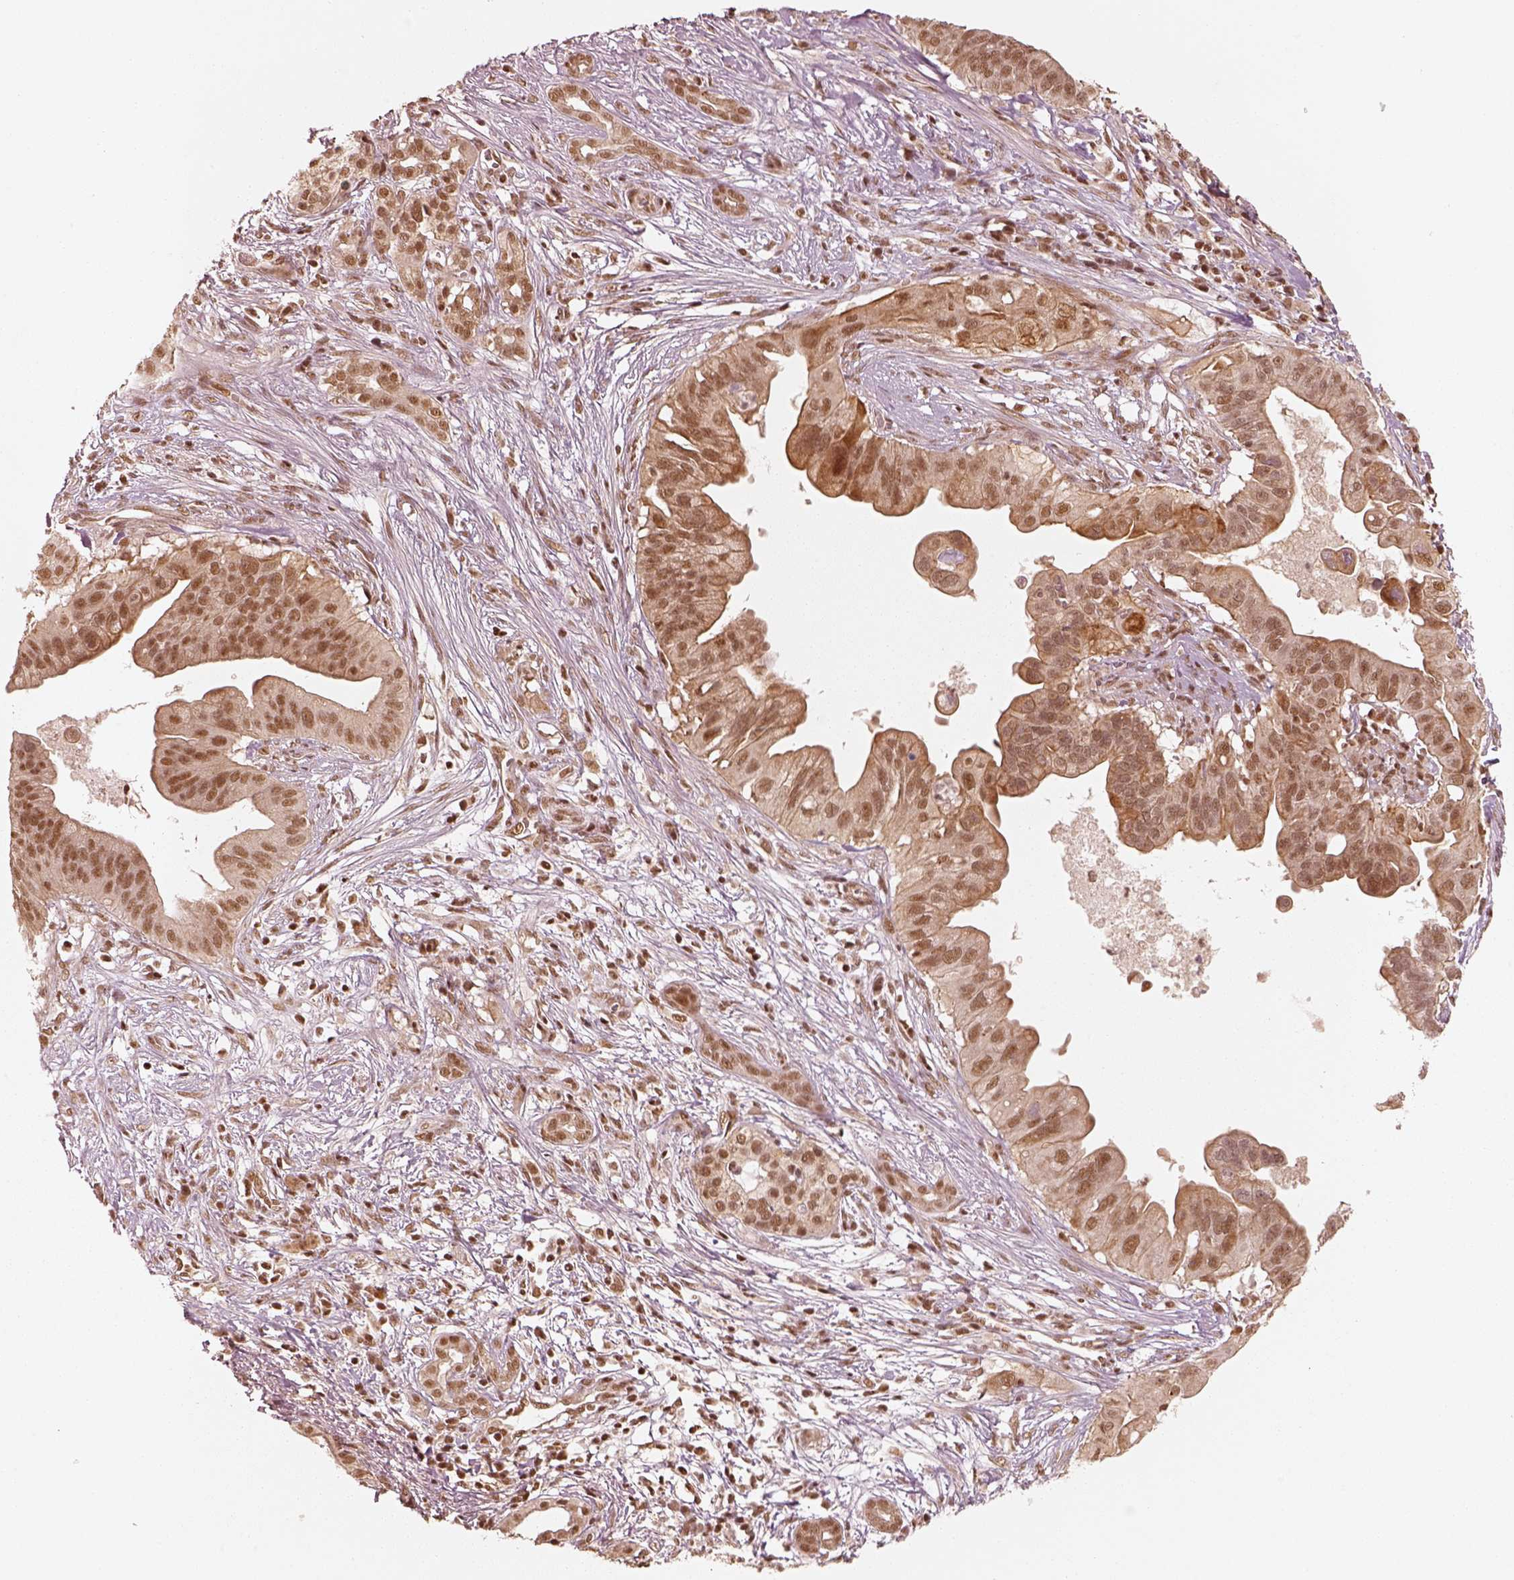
{"staining": {"intensity": "moderate", "quantity": ">75%", "location": "nuclear"}, "tissue": "pancreatic cancer", "cell_type": "Tumor cells", "image_type": "cancer", "snomed": [{"axis": "morphology", "description": "Adenocarcinoma, NOS"}, {"axis": "topography", "description": "Pancreas"}], "caption": "Moderate nuclear expression is appreciated in approximately >75% of tumor cells in pancreatic adenocarcinoma.", "gene": "GMEB2", "patient": {"sex": "male", "age": 61}}